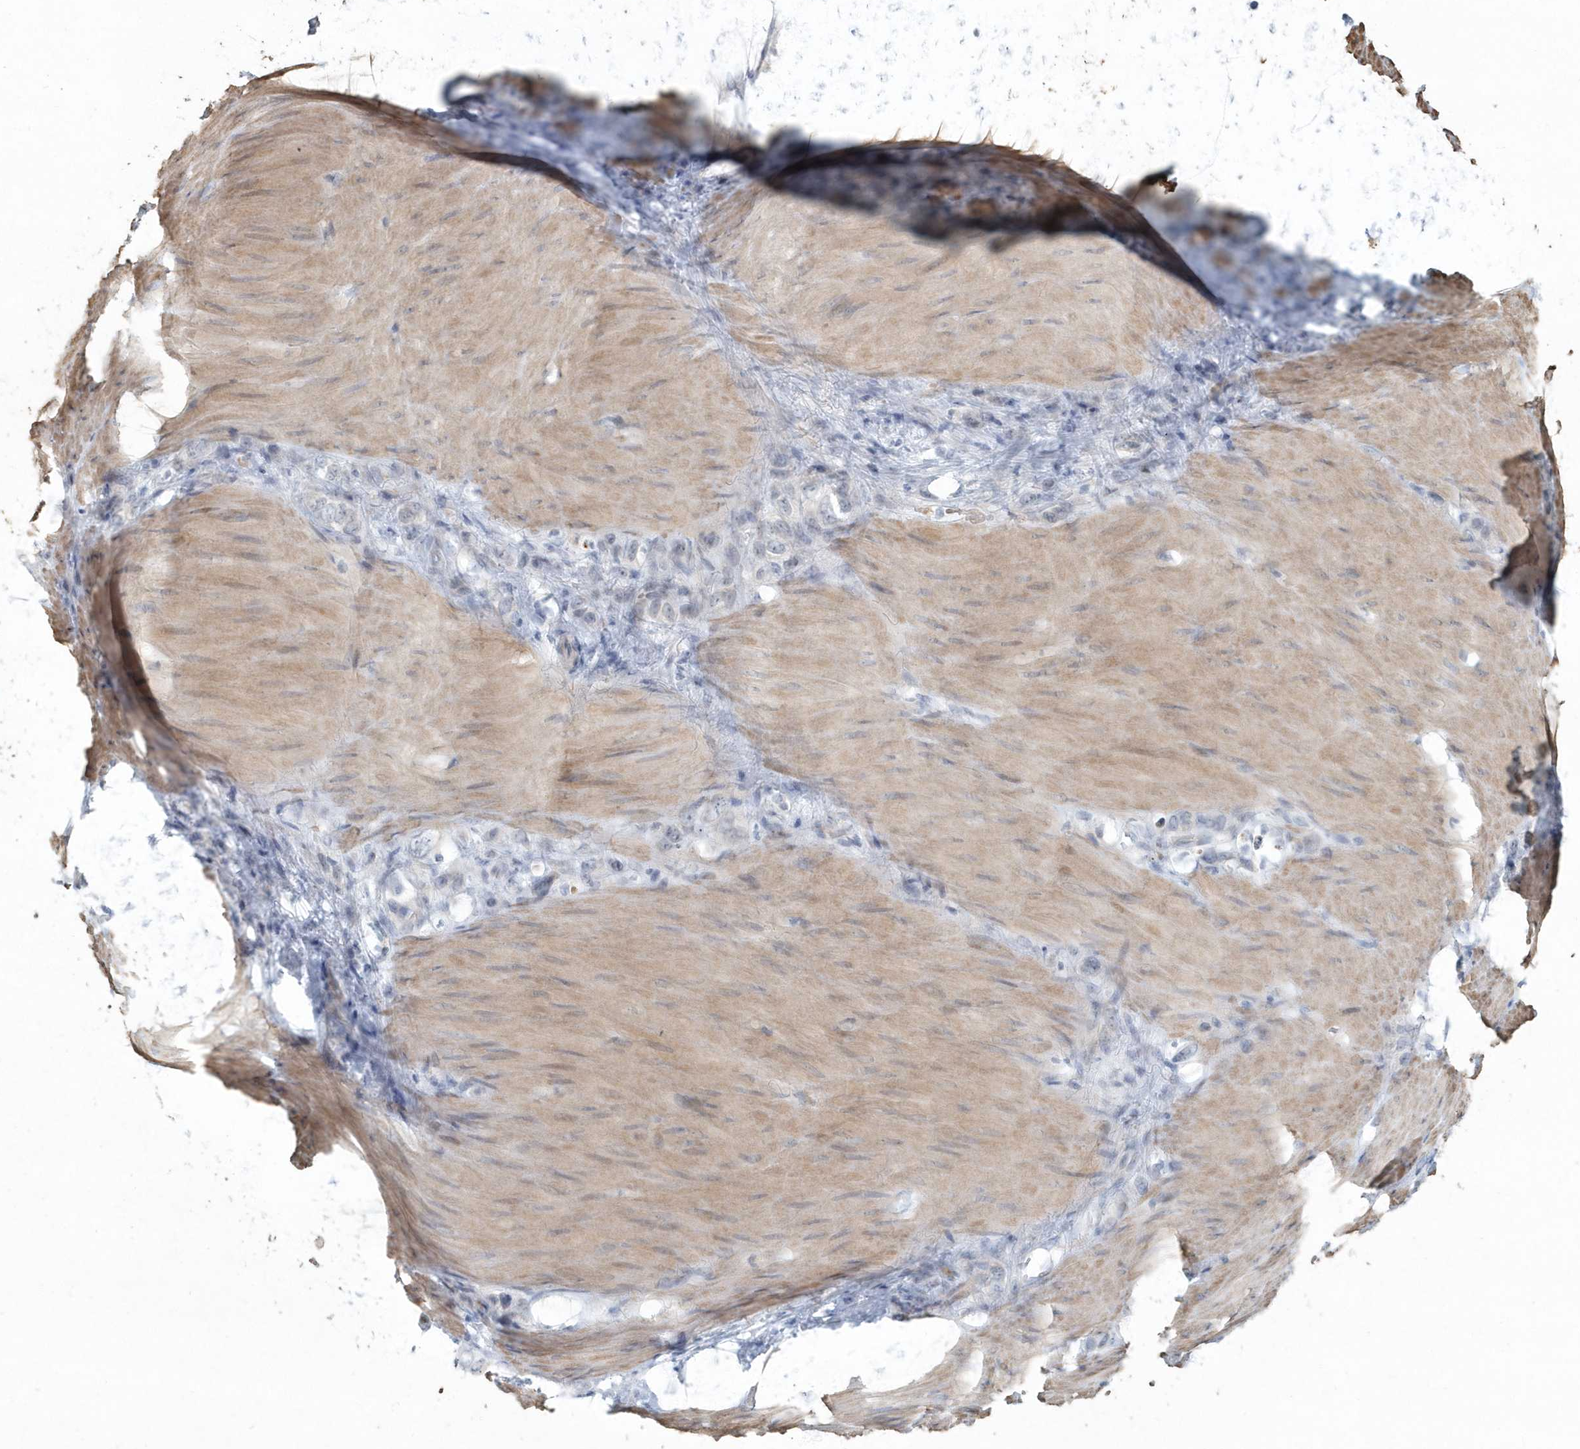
{"staining": {"intensity": "negative", "quantity": "none", "location": "none"}, "tissue": "stomach cancer", "cell_type": "Tumor cells", "image_type": "cancer", "snomed": [{"axis": "morphology", "description": "Normal tissue, NOS"}, {"axis": "morphology", "description": "Adenocarcinoma, NOS"}, {"axis": "morphology", "description": "Adenocarcinoma, High grade"}, {"axis": "topography", "description": "Stomach, upper"}, {"axis": "topography", "description": "Stomach"}], "caption": "Stomach cancer (adenocarcinoma) stained for a protein using immunohistochemistry reveals no positivity tumor cells.", "gene": "MYOT", "patient": {"sex": "female", "age": 65}}